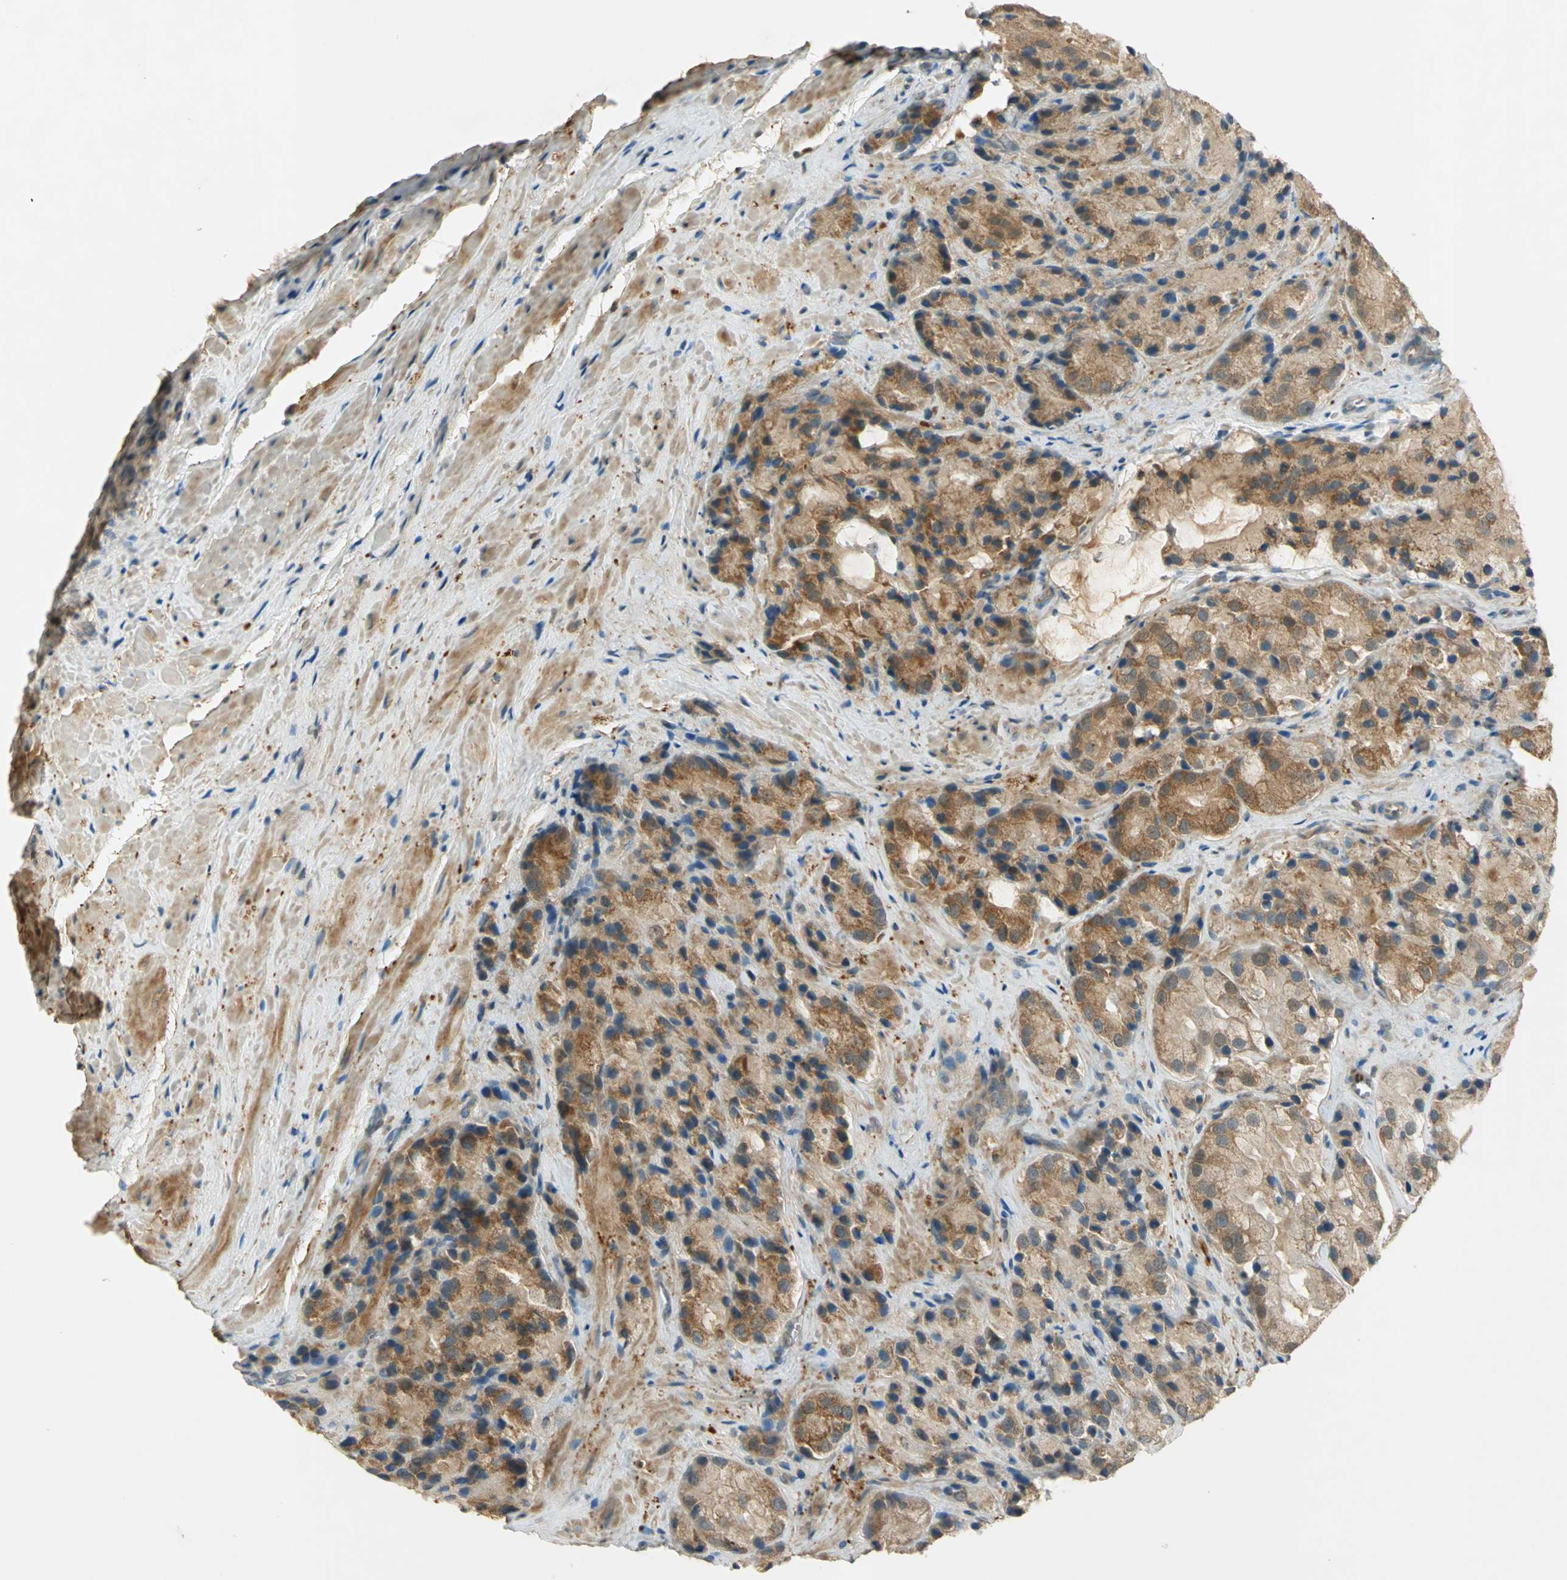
{"staining": {"intensity": "moderate", "quantity": ">75%", "location": "cytoplasmic/membranous"}, "tissue": "prostate cancer", "cell_type": "Tumor cells", "image_type": "cancer", "snomed": [{"axis": "morphology", "description": "Adenocarcinoma, High grade"}, {"axis": "topography", "description": "Prostate"}], "caption": "Tumor cells exhibit medium levels of moderate cytoplasmic/membranous positivity in about >75% of cells in prostate cancer (adenocarcinoma (high-grade)).", "gene": "BIRC2", "patient": {"sex": "male", "age": 70}}